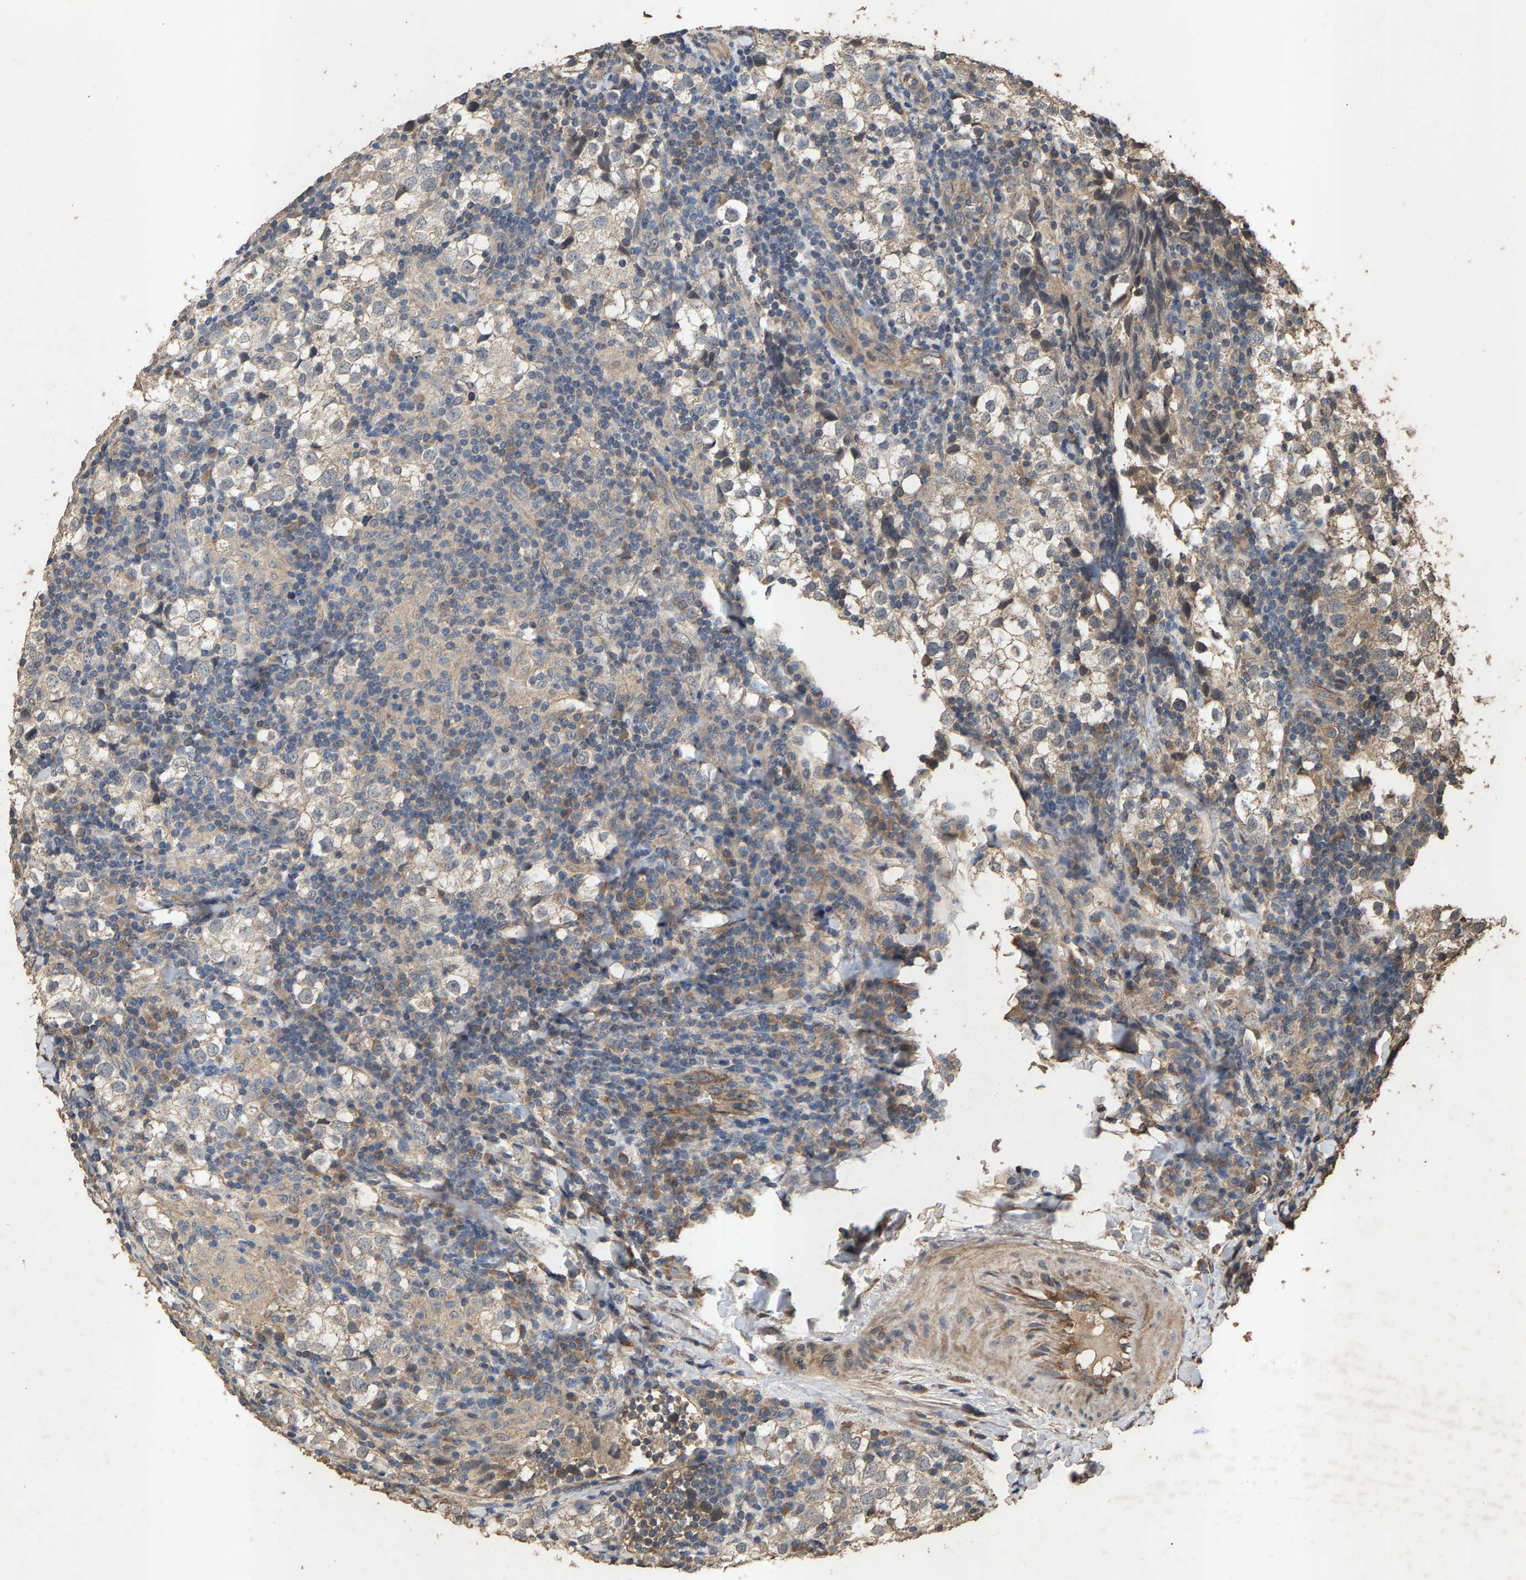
{"staining": {"intensity": "negative", "quantity": "none", "location": "none"}, "tissue": "testis cancer", "cell_type": "Tumor cells", "image_type": "cancer", "snomed": [{"axis": "morphology", "description": "Seminoma, NOS"}, {"axis": "morphology", "description": "Carcinoma, Embryonal, NOS"}, {"axis": "topography", "description": "Testis"}], "caption": "This is a photomicrograph of IHC staining of testis embryonal carcinoma, which shows no positivity in tumor cells. (DAB (3,3'-diaminobenzidine) immunohistochemistry, high magnification).", "gene": "HTRA3", "patient": {"sex": "male", "age": 36}}